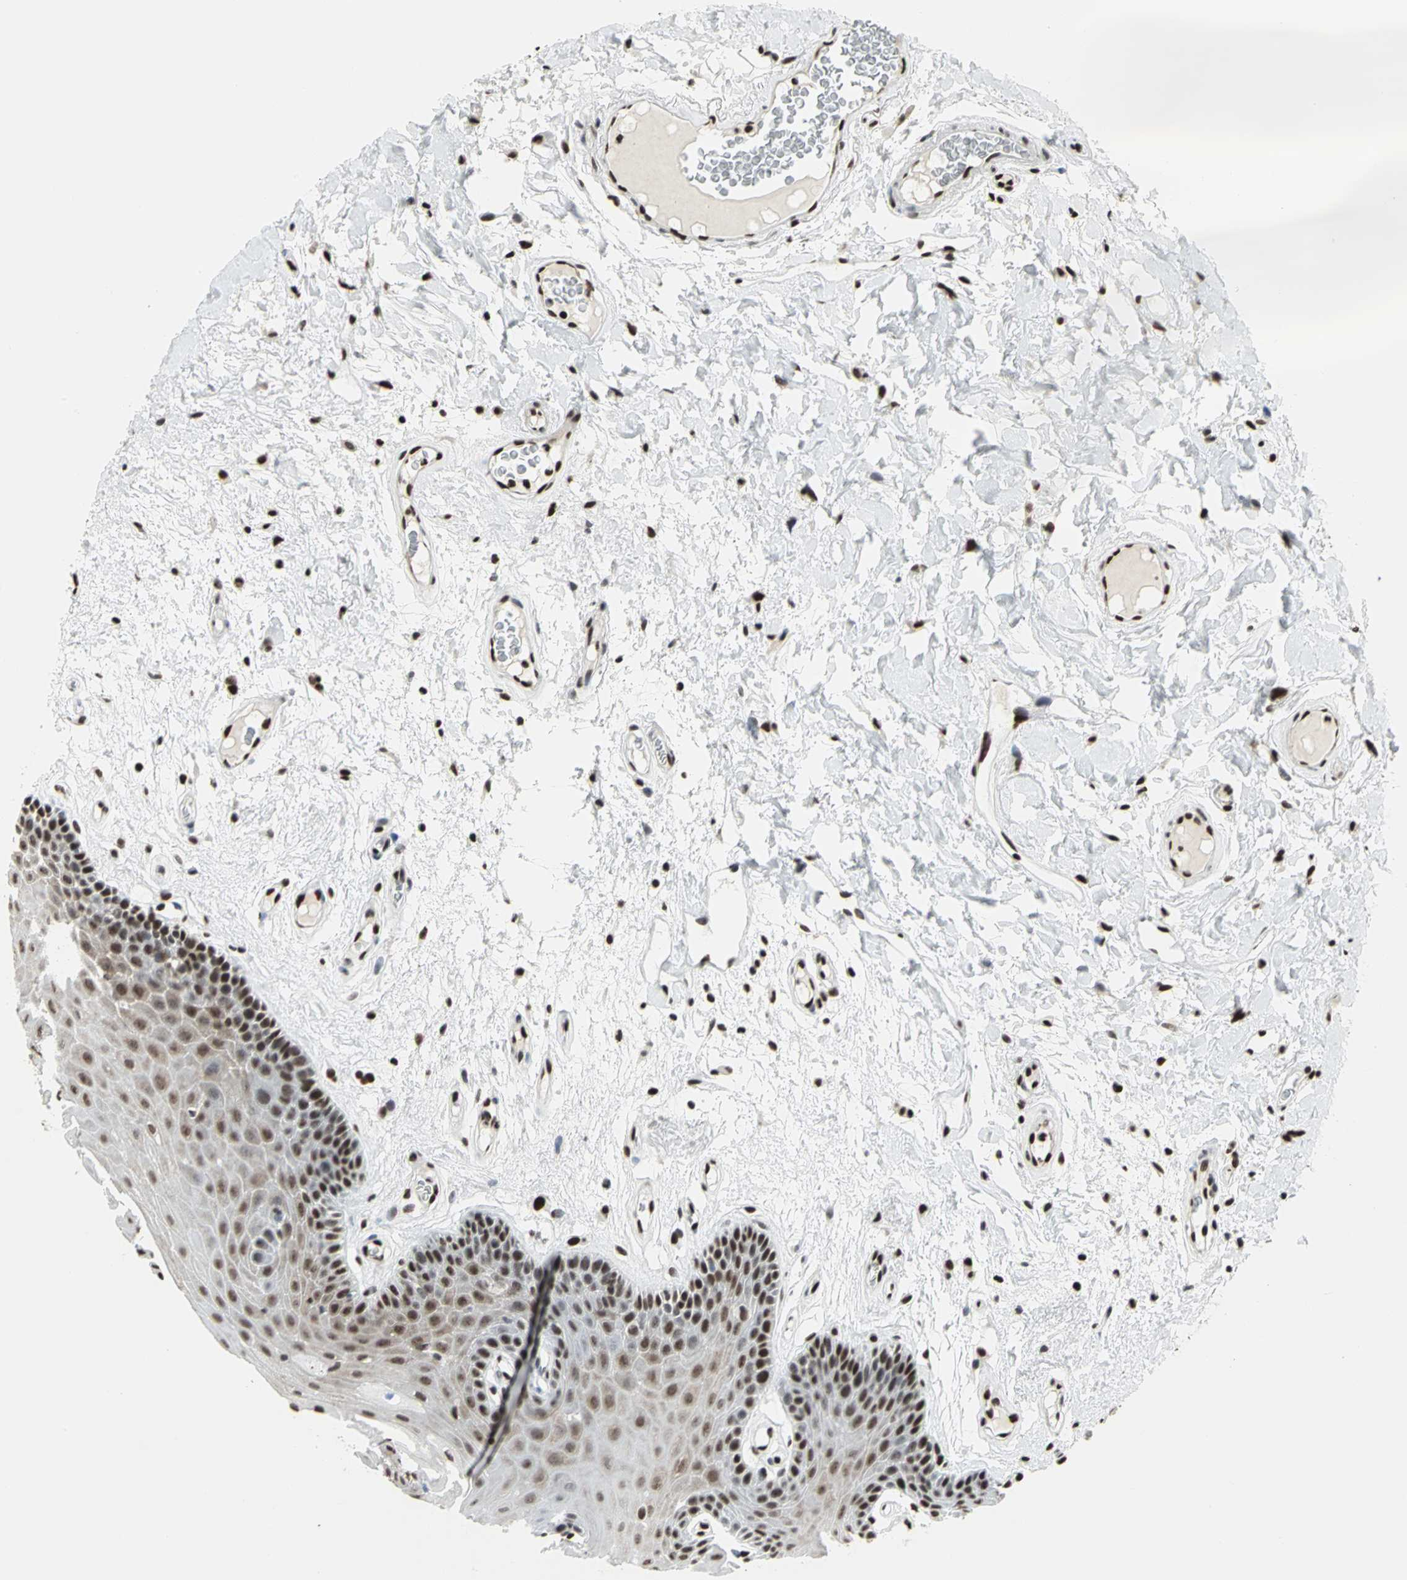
{"staining": {"intensity": "strong", "quantity": ">75%", "location": "nuclear"}, "tissue": "oral mucosa", "cell_type": "Squamous epithelial cells", "image_type": "normal", "snomed": [{"axis": "morphology", "description": "Normal tissue, NOS"}, {"axis": "morphology", "description": "Squamous cell carcinoma, NOS"}, {"axis": "topography", "description": "Skeletal muscle"}, {"axis": "topography", "description": "Oral tissue"}, {"axis": "topography", "description": "Head-Neck"}], "caption": "Unremarkable oral mucosa was stained to show a protein in brown. There is high levels of strong nuclear staining in about >75% of squamous epithelial cells.", "gene": "HMGB1", "patient": {"sex": "male", "age": 71}}